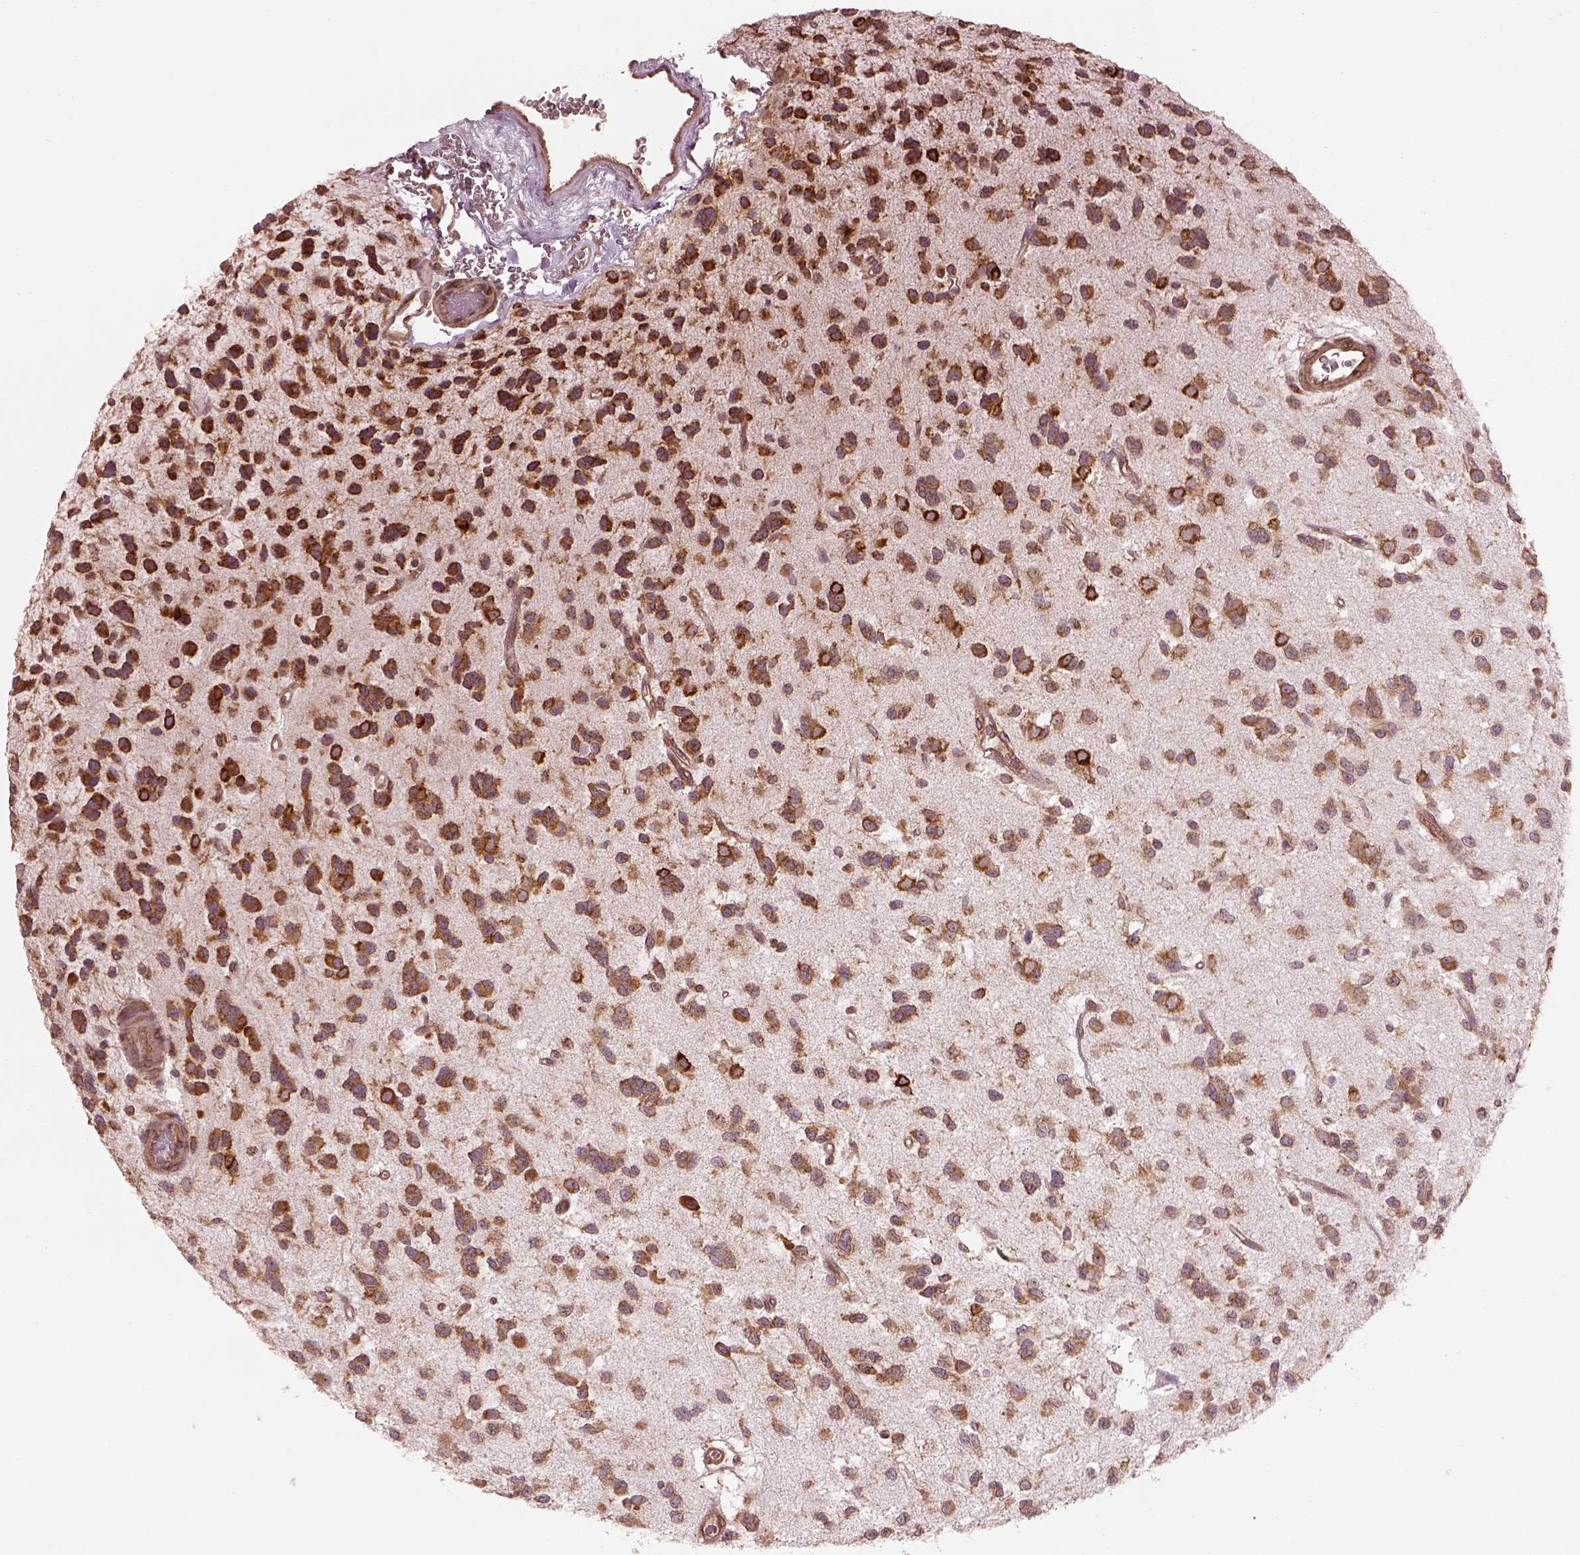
{"staining": {"intensity": "strong", "quantity": "25%-75%", "location": "cytoplasmic/membranous"}, "tissue": "glioma", "cell_type": "Tumor cells", "image_type": "cancer", "snomed": [{"axis": "morphology", "description": "Glioma, malignant, Low grade"}, {"axis": "topography", "description": "Brain"}], "caption": "Approximately 25%-75% of tumor cells in glioma demonstrate strong cytoplasmic/membranous protein positivity as visualized by brown immunohistochemical staining.", "gene": "LSM14A", "patient": {"sex": "female", "age": 45}}